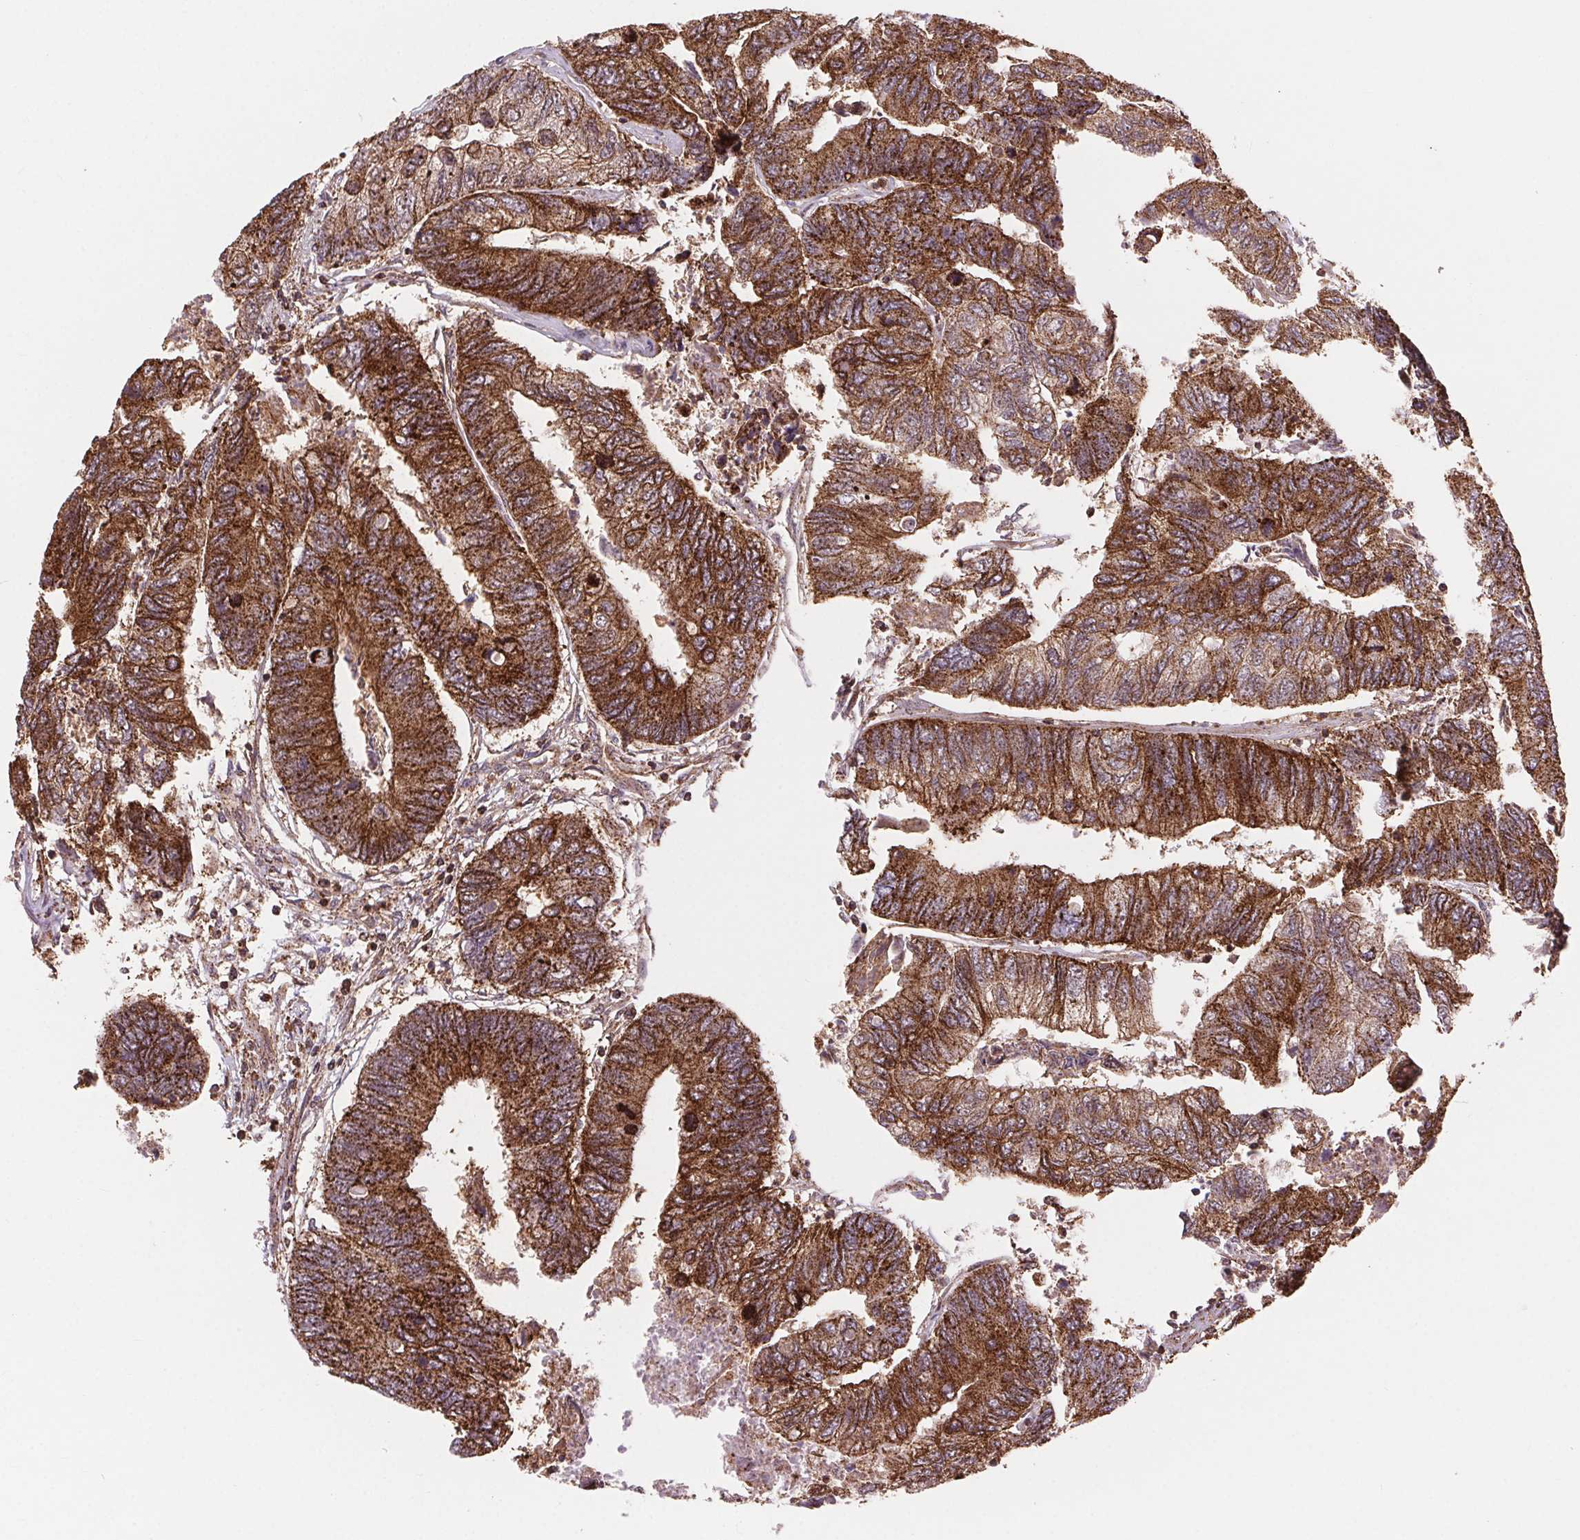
{"staining": {"intensity": "strong", "quantity": ">75%", "location": "cytoplasmic/membranous"}, "tissue": "colorectal cancer", "cell_type": "Tumor cells", "image_type": "cancer", "snomed": [{"axis": "morphology", "description": "Adenocarcinoma, NOS"}, {"axis": "topography", "description": "Colon"}], "caption": "Colorectal cancer (adenocarcinoma) stained with a protein marker shows strong staining in tumor cells.", "gene": "CHMP4B", "patient": {"sex": "female", "age": 67}}